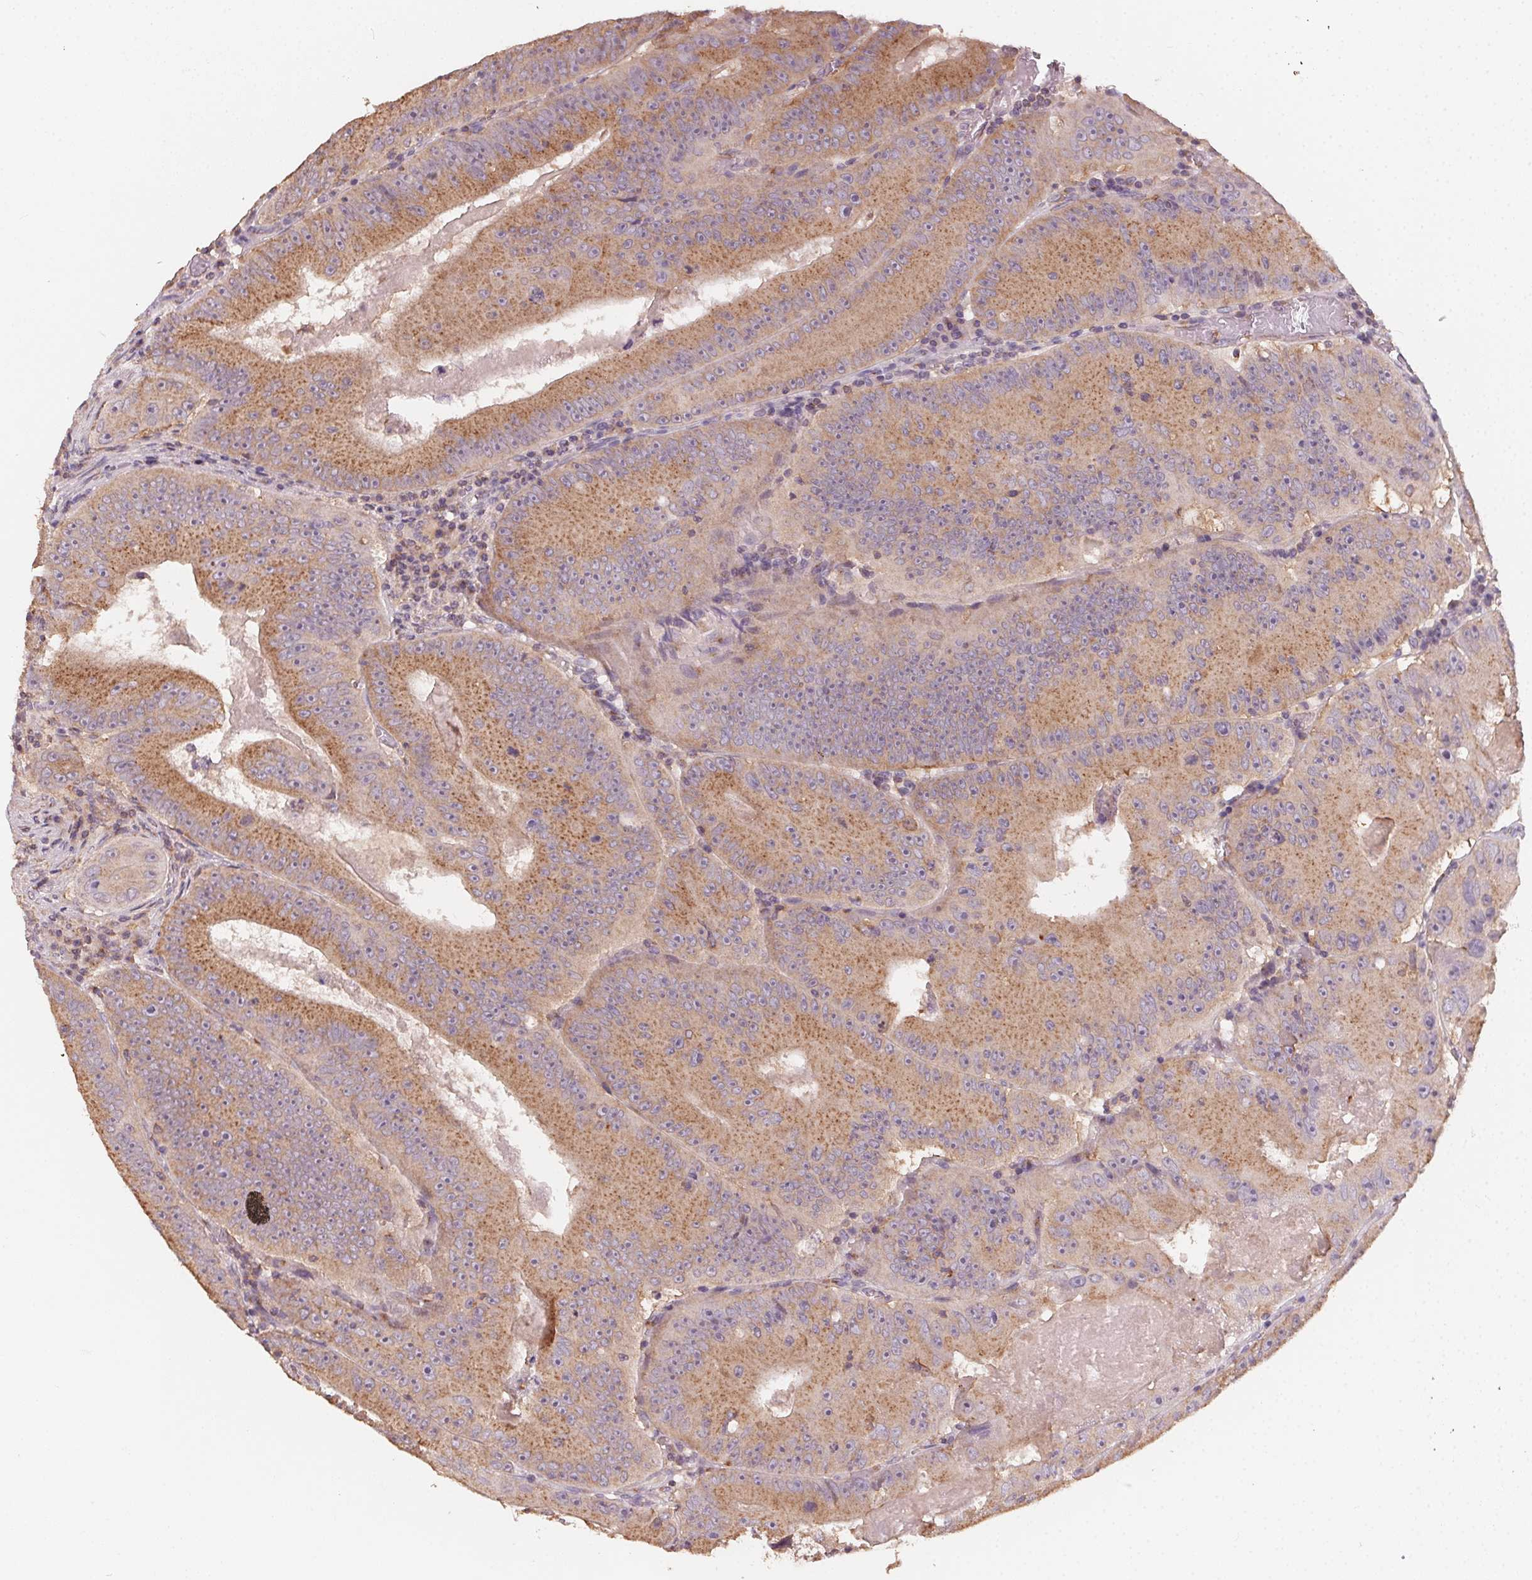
{"staining": {"intensity": "moderate", "quantity": ">75%", "location": "cytoplasmic/membranous"}, "tissue": "colorectal cancer", "cell_type": "Tumor cells", "image_type": "cancer", "snomed": [{"axis": "morphology", "description": "Adenocarcinoma, NOS"}, {"axis": "topography", "description": "Colon"}], "caption": "A brown stain highlights moderate cytoplasmic/membranous positivity of a protein in human colorectal cancer (adenocarcinoma) tumor cells. (Brightfield microscopy of DAB IHC at high magnification).", "gene": "AP1S1", "patient": {"sex": "female", "age": 86}}